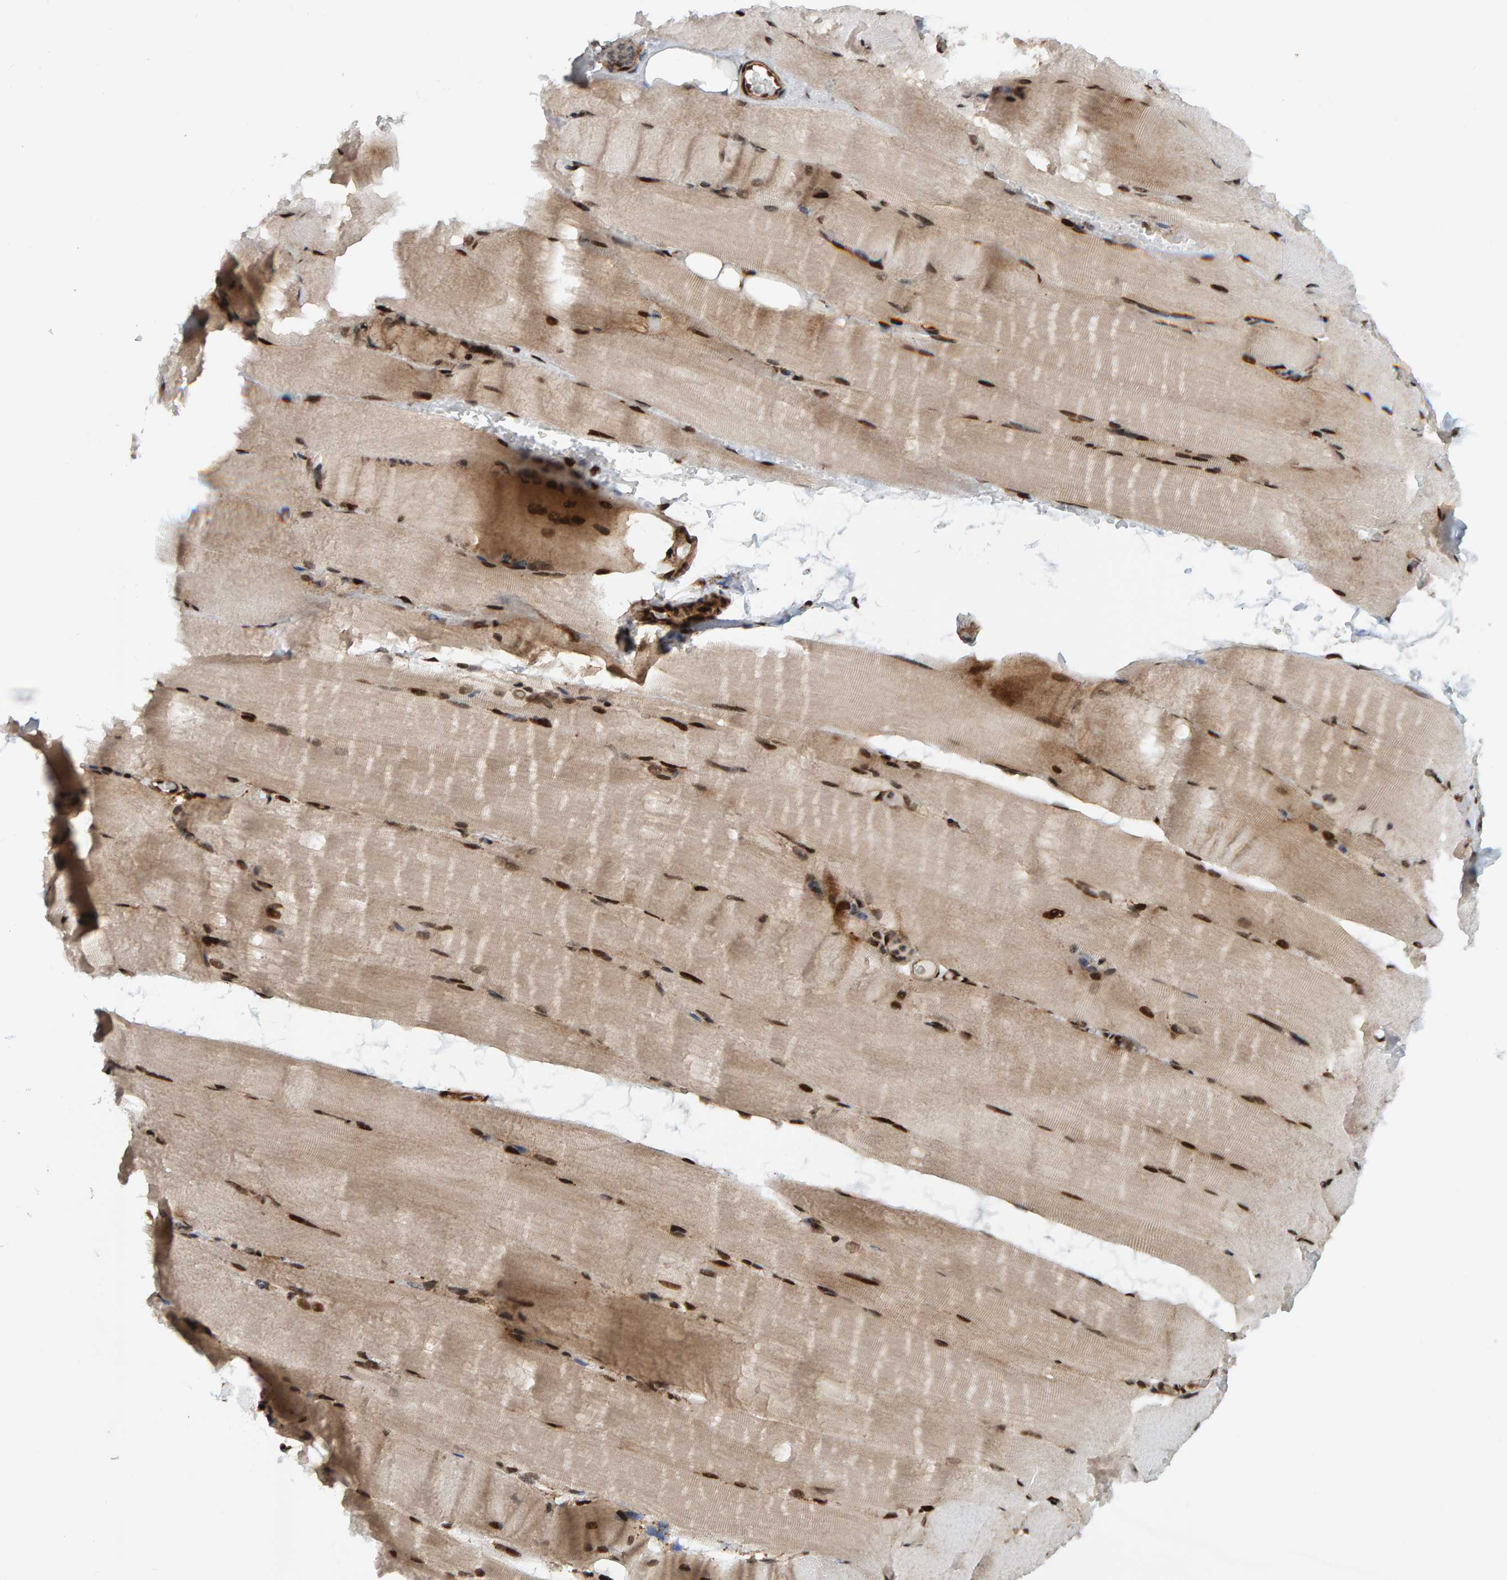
{"staining": {"intensity": "strong", "quantity": ">75%", "location": "cytoplasmic/membranous,nuclear"}, "tissue": "skeletal muscle", "cell_type": "Myocytes", "image_type": "normal", "snomed": [{"axis": "morphology", "description": "Normal tissue, NOS"}, {"axis": "topography", "description": "Skeletal muscle"}, {"axis": "topography", "description": "Parathyroid gland"}], "caption": "Skeletal muscle stained for a protein (brown) reveals strong cytoplasmic/membranous,nuclear positive expression in about >75% of myocytes.", "gene": "ZNF366", "patient": {"sex": "female", "age": 37}}